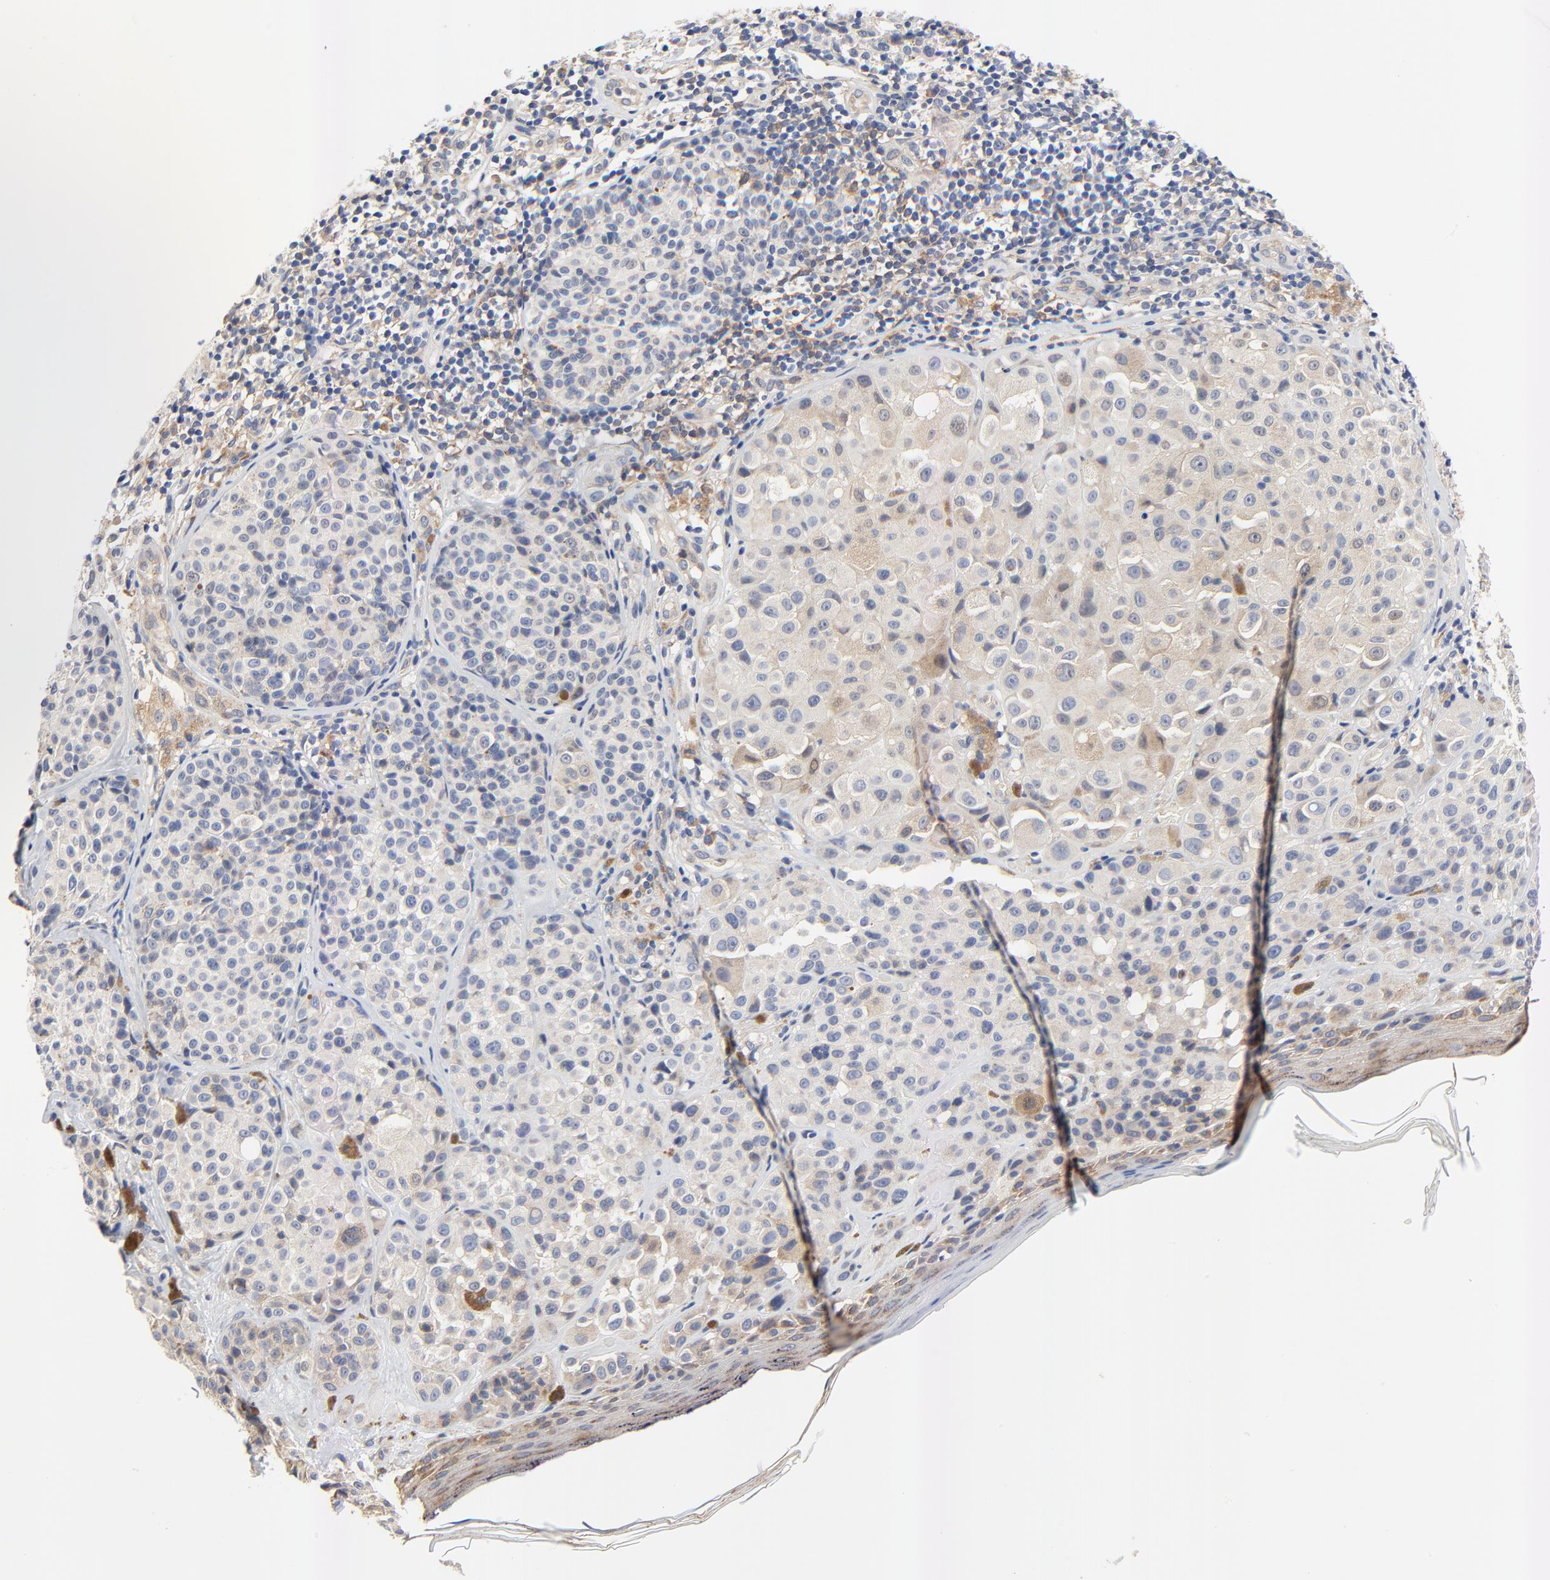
{"staining": {"intensity": "weak", "quantity": "<25%", "location": "cytoplasmic/membranous"}, "tissue": "melanoma", "cell_type": "Tumor cells", "image_type": "cancer", "snomed": [{"axis": "morphology", "description": "Malignant melanoma, NOS"}, {"axis": "topography", "description": "Skin"}], "caption": "Tumor cells show no significant positivity in melanoma.", "gene": "VAV2", "patient": {"sex": "female", "age": 75}}